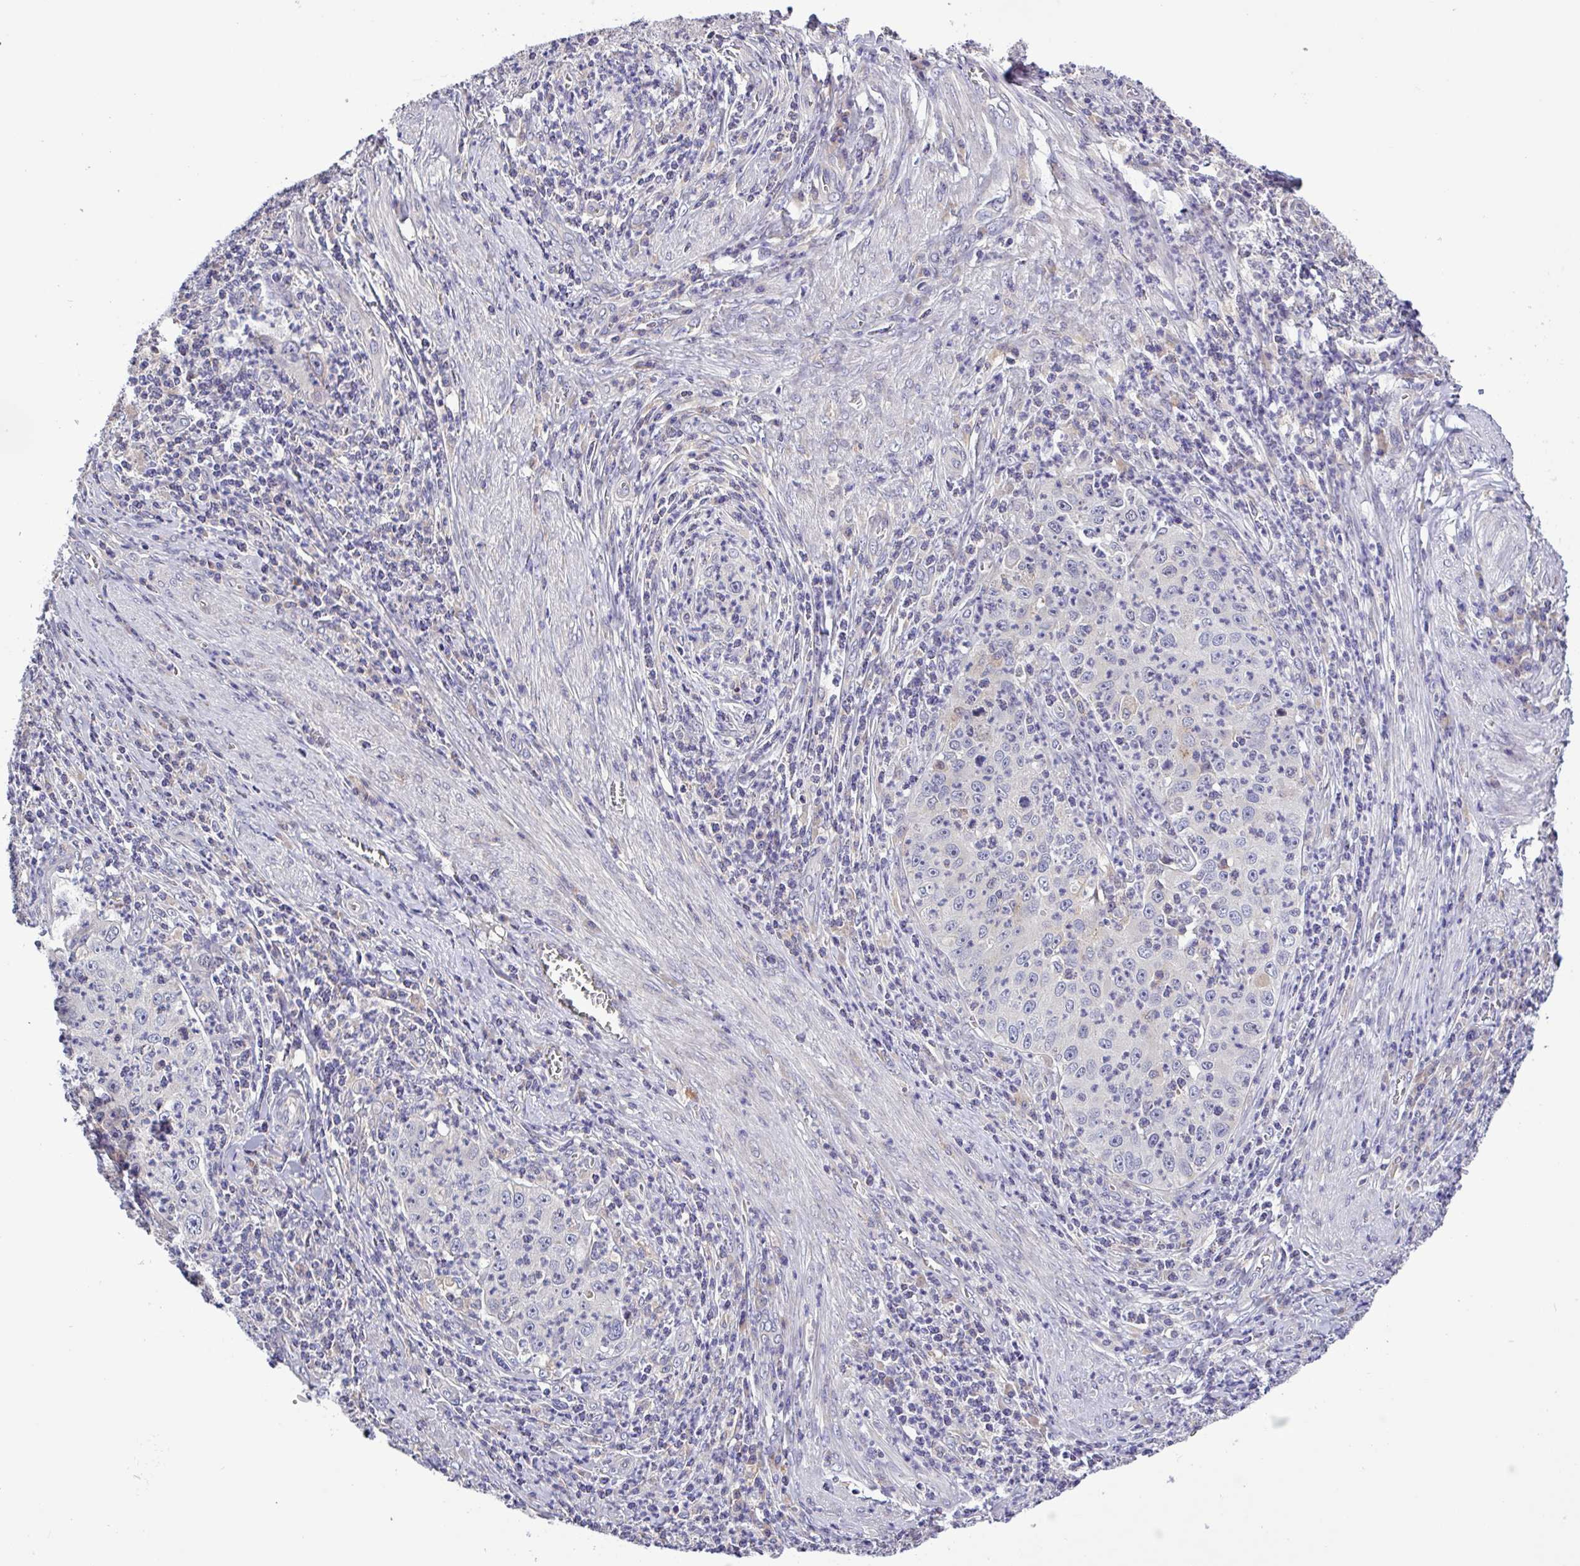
{"staining": {"intensity": "negative", "quantity": "none", "location": "none"}, "tissue": "cervical cancer", "cell_type": "Tumor cells", "image_type": "cancer", "snomed": [{"axis": "morphology", "description": "Squamous cell carcinoma, NOS"}, {"axis": "topography", "description": "Cervix"}], "caption": "IHC histopathology image of neoplastic tissue: human squamous cell carcinoma (cervical) stained with DAB (3,3'-diaminobenzidine) shows no significant protein staining in tumor cells.", "gene": "SFTPB", "patient": {"sex": "female", "age": 30}}